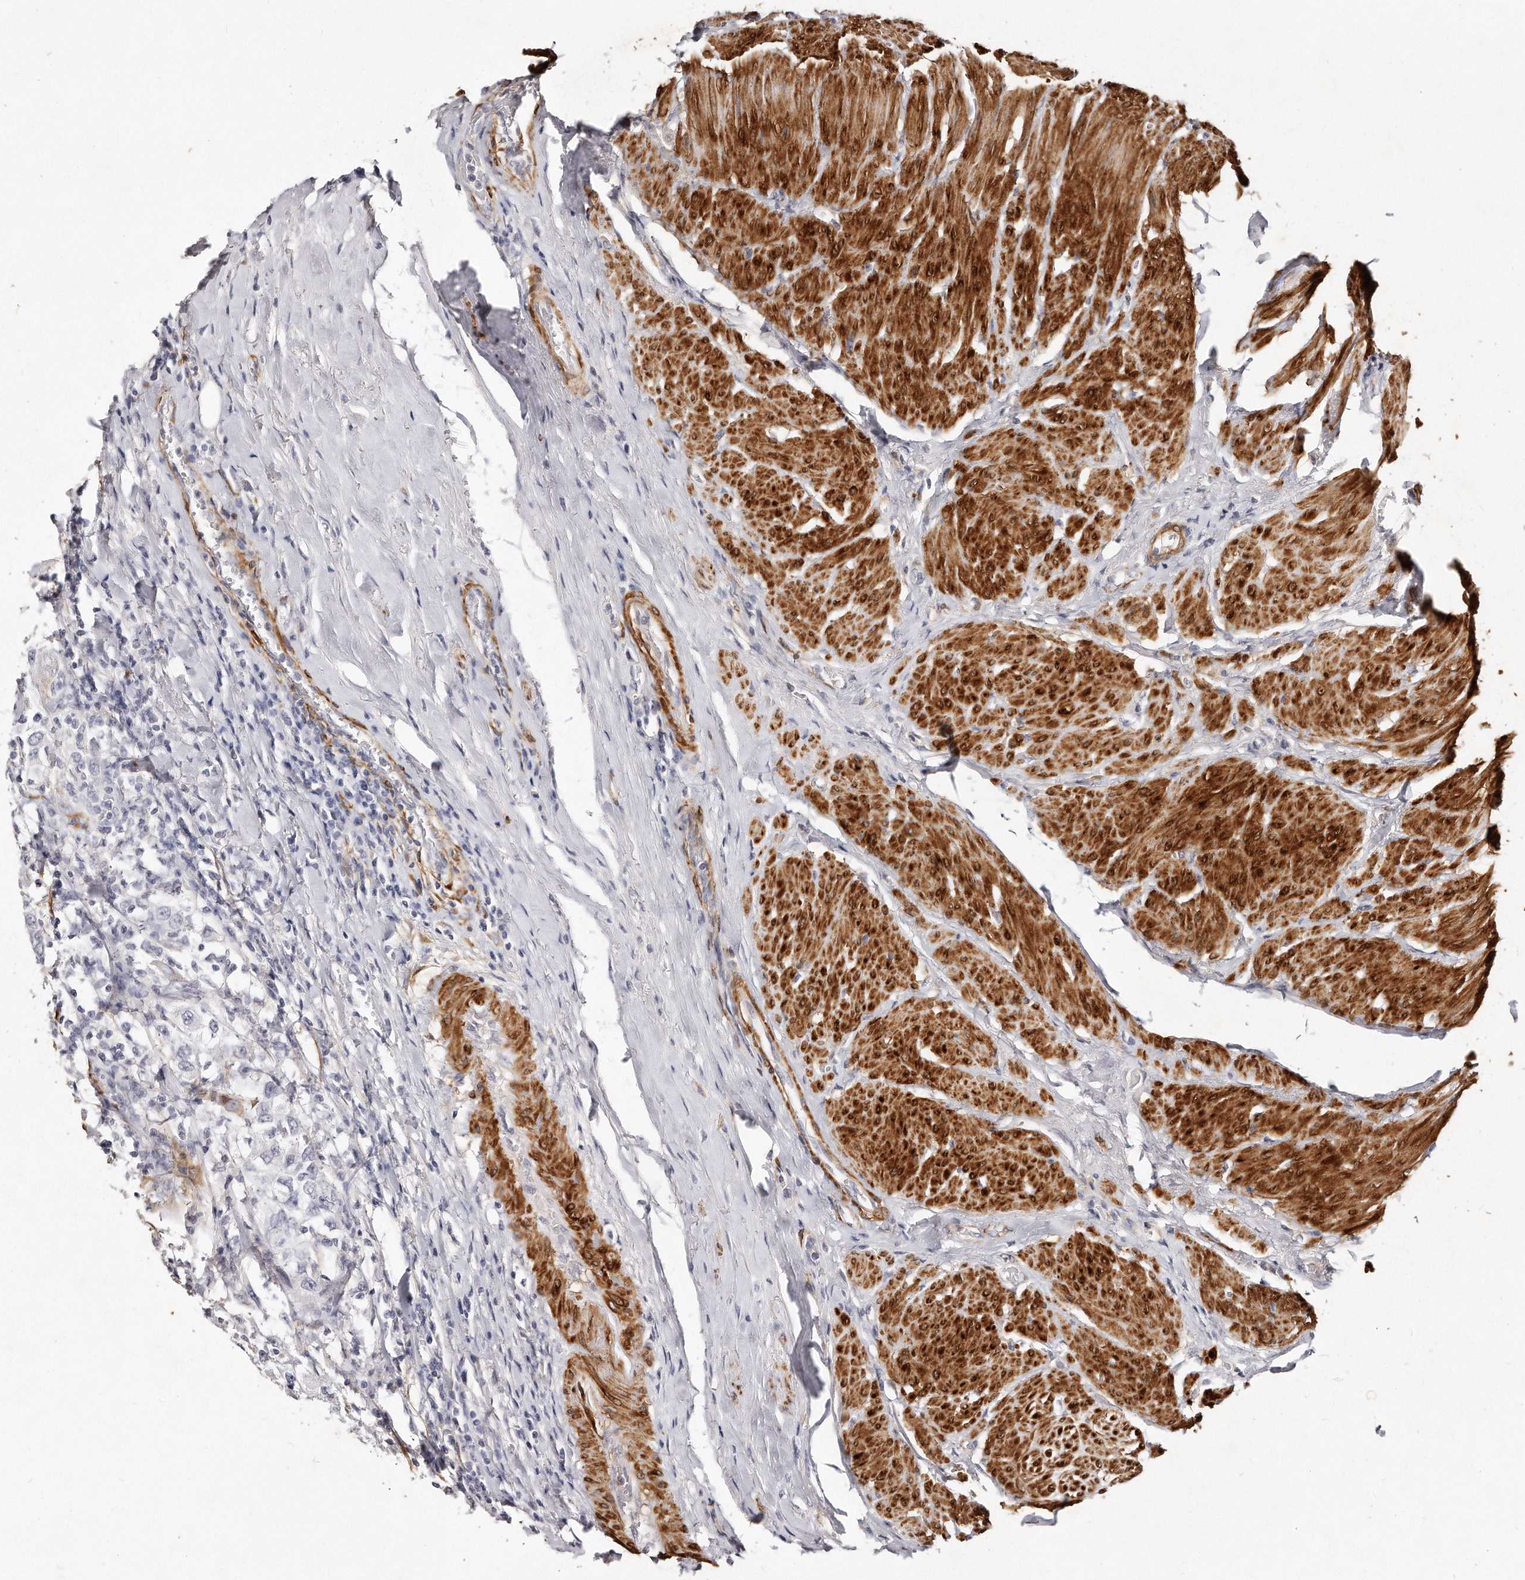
{"staining": {"intensity": "negative", "quantity": "none", "location": "none"}, "tissue": "urothelial cancer", "cell_type": "Tumor cells", "image_type": "cancer", "snomed": [{"axis": "morphology", "description": "Urothelial carcinoma, High grade"}, {"axis": "topography", "description": "Urinary bladder"}], "caption": "The histopathology image exhibits no significant expression in tumor cells of urothelial cancer. The staining is performed using DAB brown chromogen with nuclei counter-stained in using hematoxylin.", "gene": "LMOD1", "patient": {"sex": "female", "age": 80}}